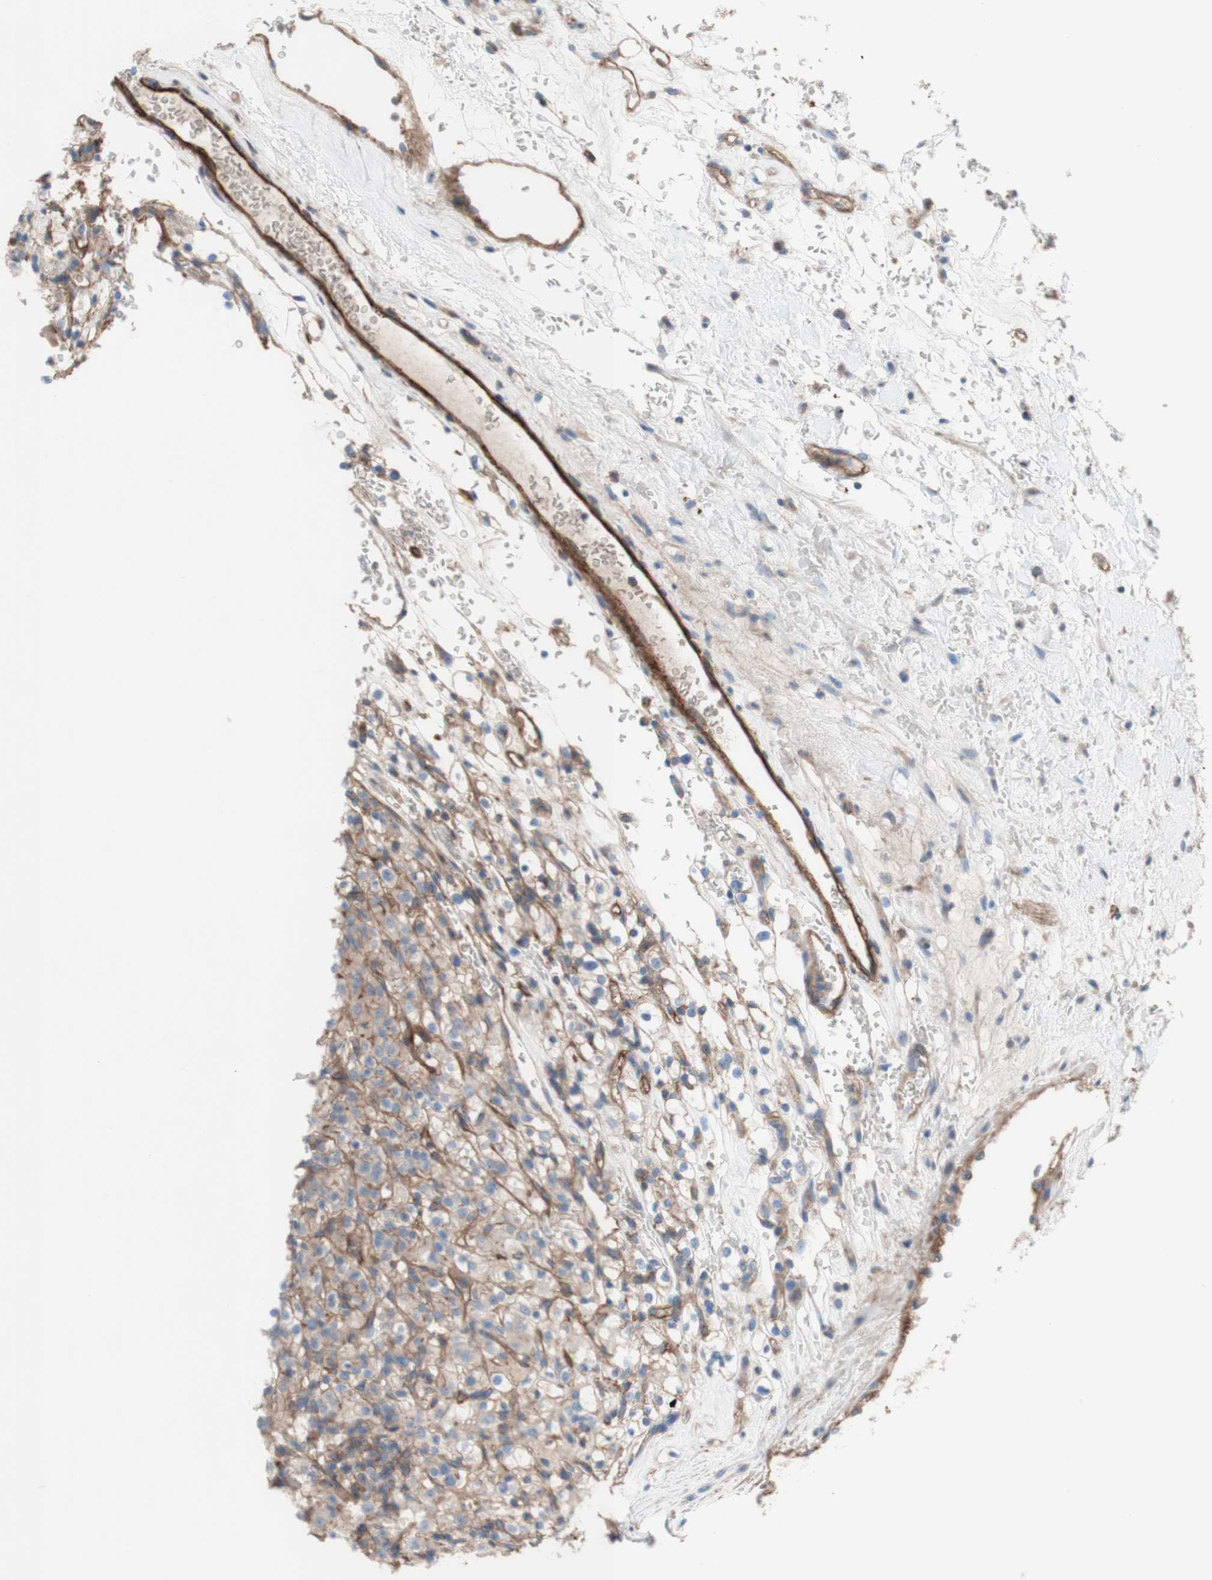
{"staining": {"intensity": "weak", "quantity": ">75%", "location": "cytoplasmic/membranous"}, "tissue": "renal cancer", "cell_type": "Tumor cells", "image_type": "cancer", "snomed": [{"axis": "morphology", "description": "Normal tissue, NOS"}, {"axis": "morphology", "description": "Adenocarcinoma, NOS"}, {"axis": "topography", "description": "Kidney"}], "caption": "Renal cancer (adenocarcinoma) was stained to show a protein in brown. There is low levels of weak cytoplasmic/membranous positivity in approximately >75% of tumor cells. The protein of interest is shown in brown color, while the nuclei are stained blue.", "gene": "CD46", "patient": {"sex": "female", "age": 72}}